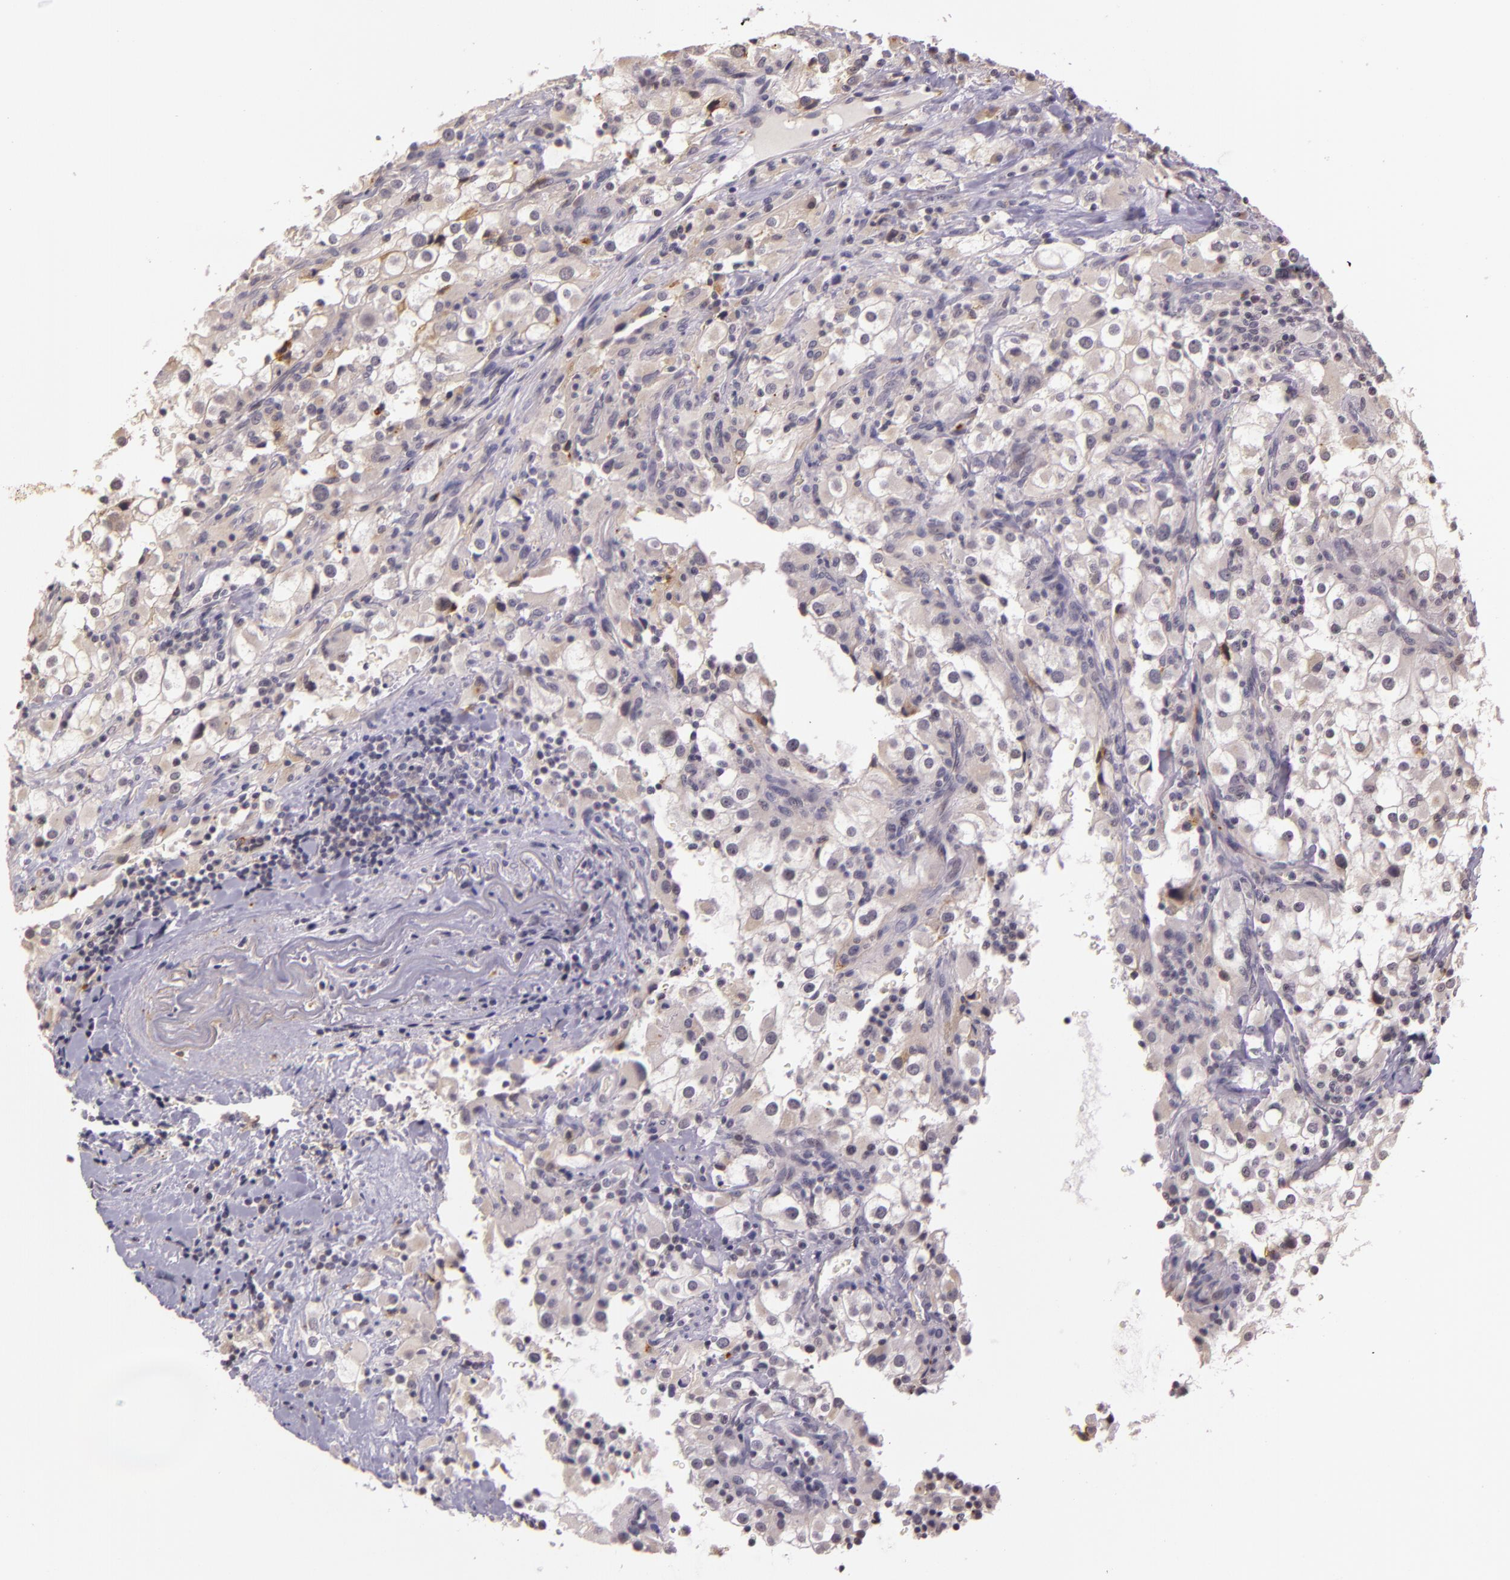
{"staining": {"intensity": "weak", "quantity": "<25%", "location": "cytoplasmic/membranous"}, "tissue": "renal cancer", "cell_type": "Tumor cells", "image_type": "cancer", "snomed": [{"axis": "morphology", "description": "Adenocarcinoma, NOS"}, {"axis": "topography", "description": "Kidney"}], "caption": "Micrograph shows no significant protein positivity in tumor cells of renal cancer (adenocarcinoma).", "gene": "ARMH4", "patient": {"sex": "female", "age": 52}}